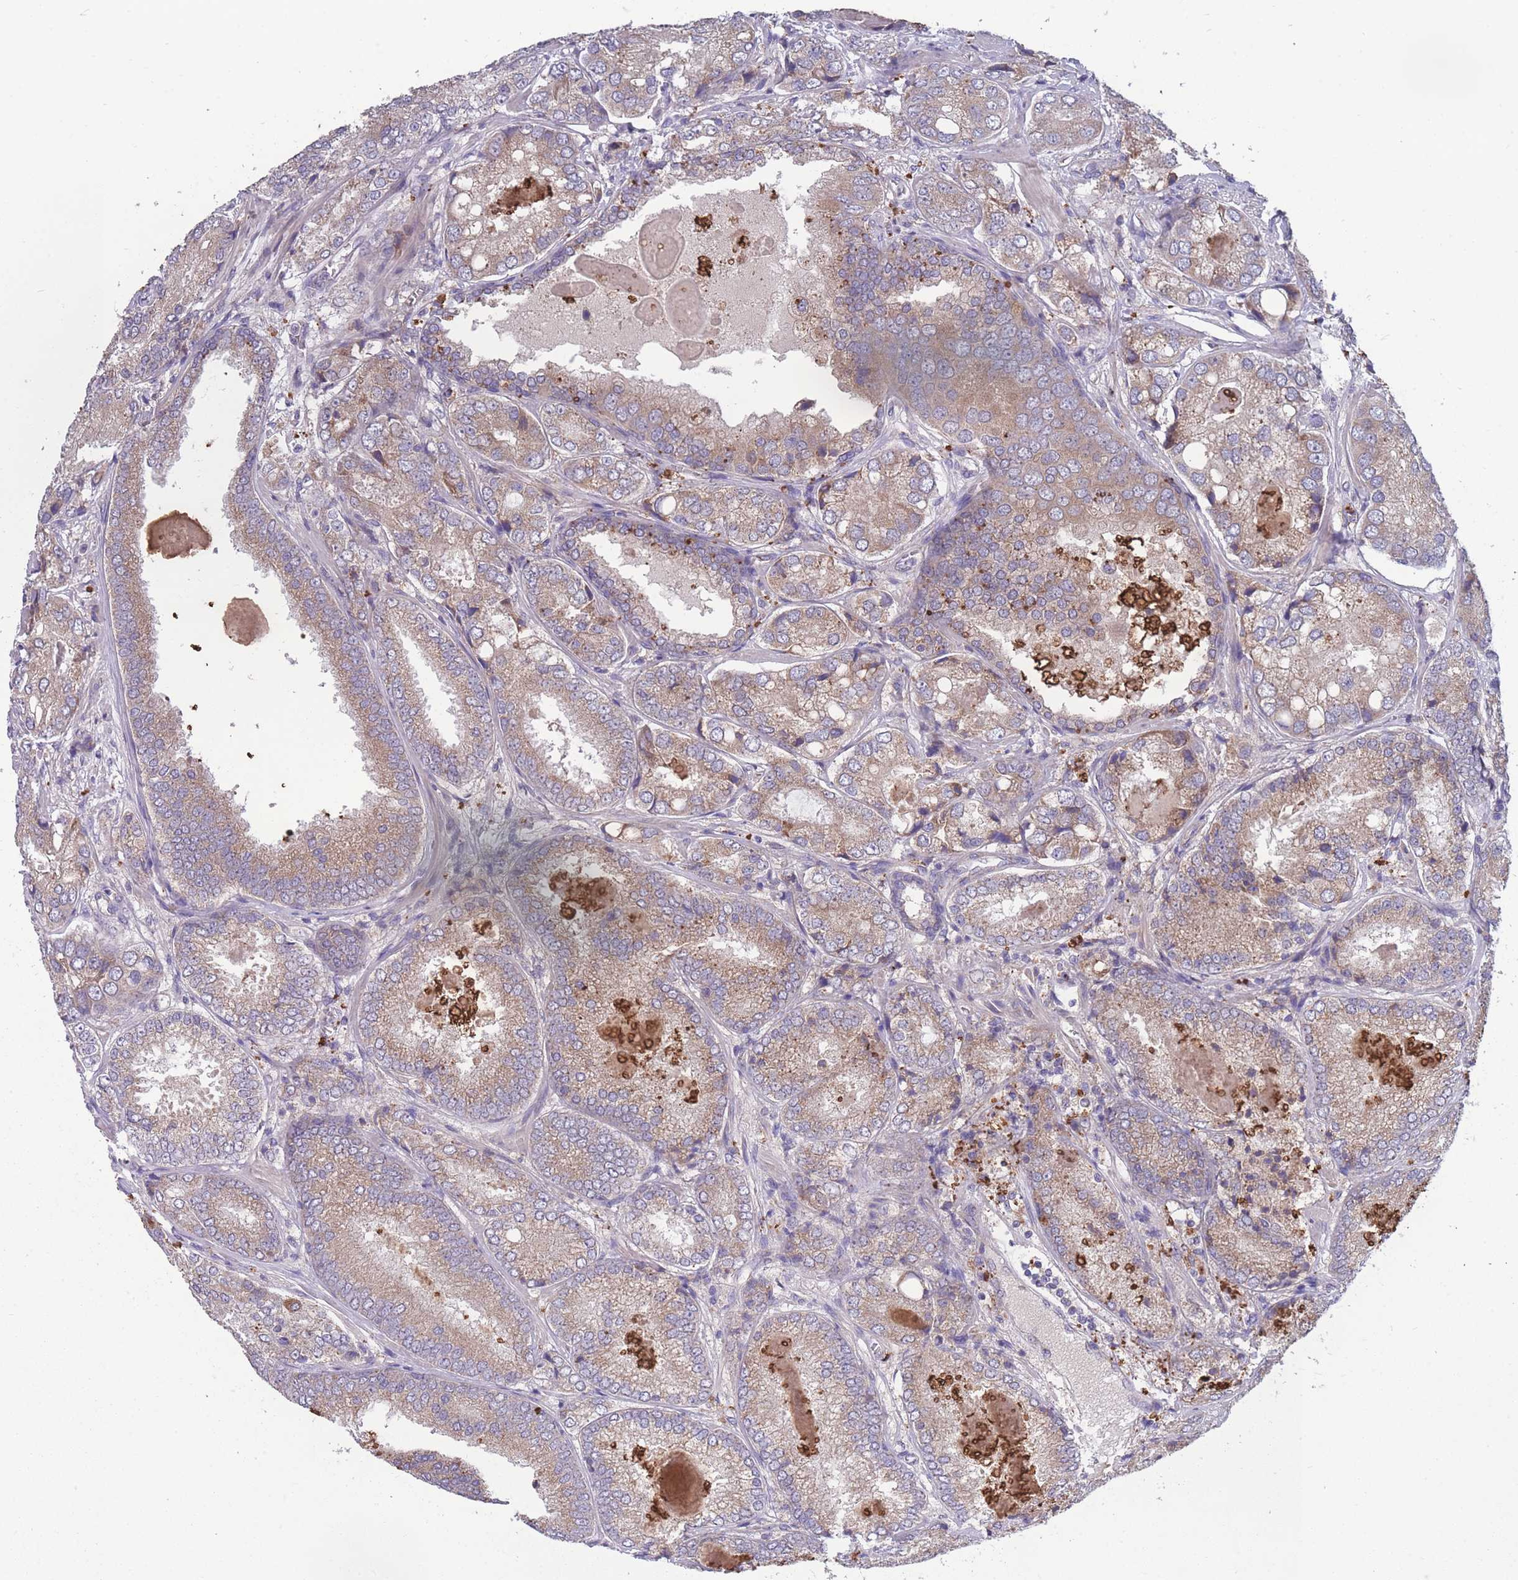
{"staining": {"intensity": "moderate", "quantity": "25%-75%", "location": "cytoplasmic/membranous"}, "tissue": "prostate cancer", "cell_type": "Tumor cells", "image_type": "cancer", "snomed": [{"axis": "morphology", "description": "Adenocarcinoma, High grade"}, {"axis": "topography", "description": "Prostate"}], "caption": "High-grade adenocarcinoma (prostate) was stained to show a protein in brown. There is medium levels of moderate cytoplasmic/membranous positivity in about 25%-75% of tumor cells. The protein of interest is shown in brown color, while the nuclei are stained blue.", "gene": "STIM2", "patient": {"sex": "male", "age": 63}}